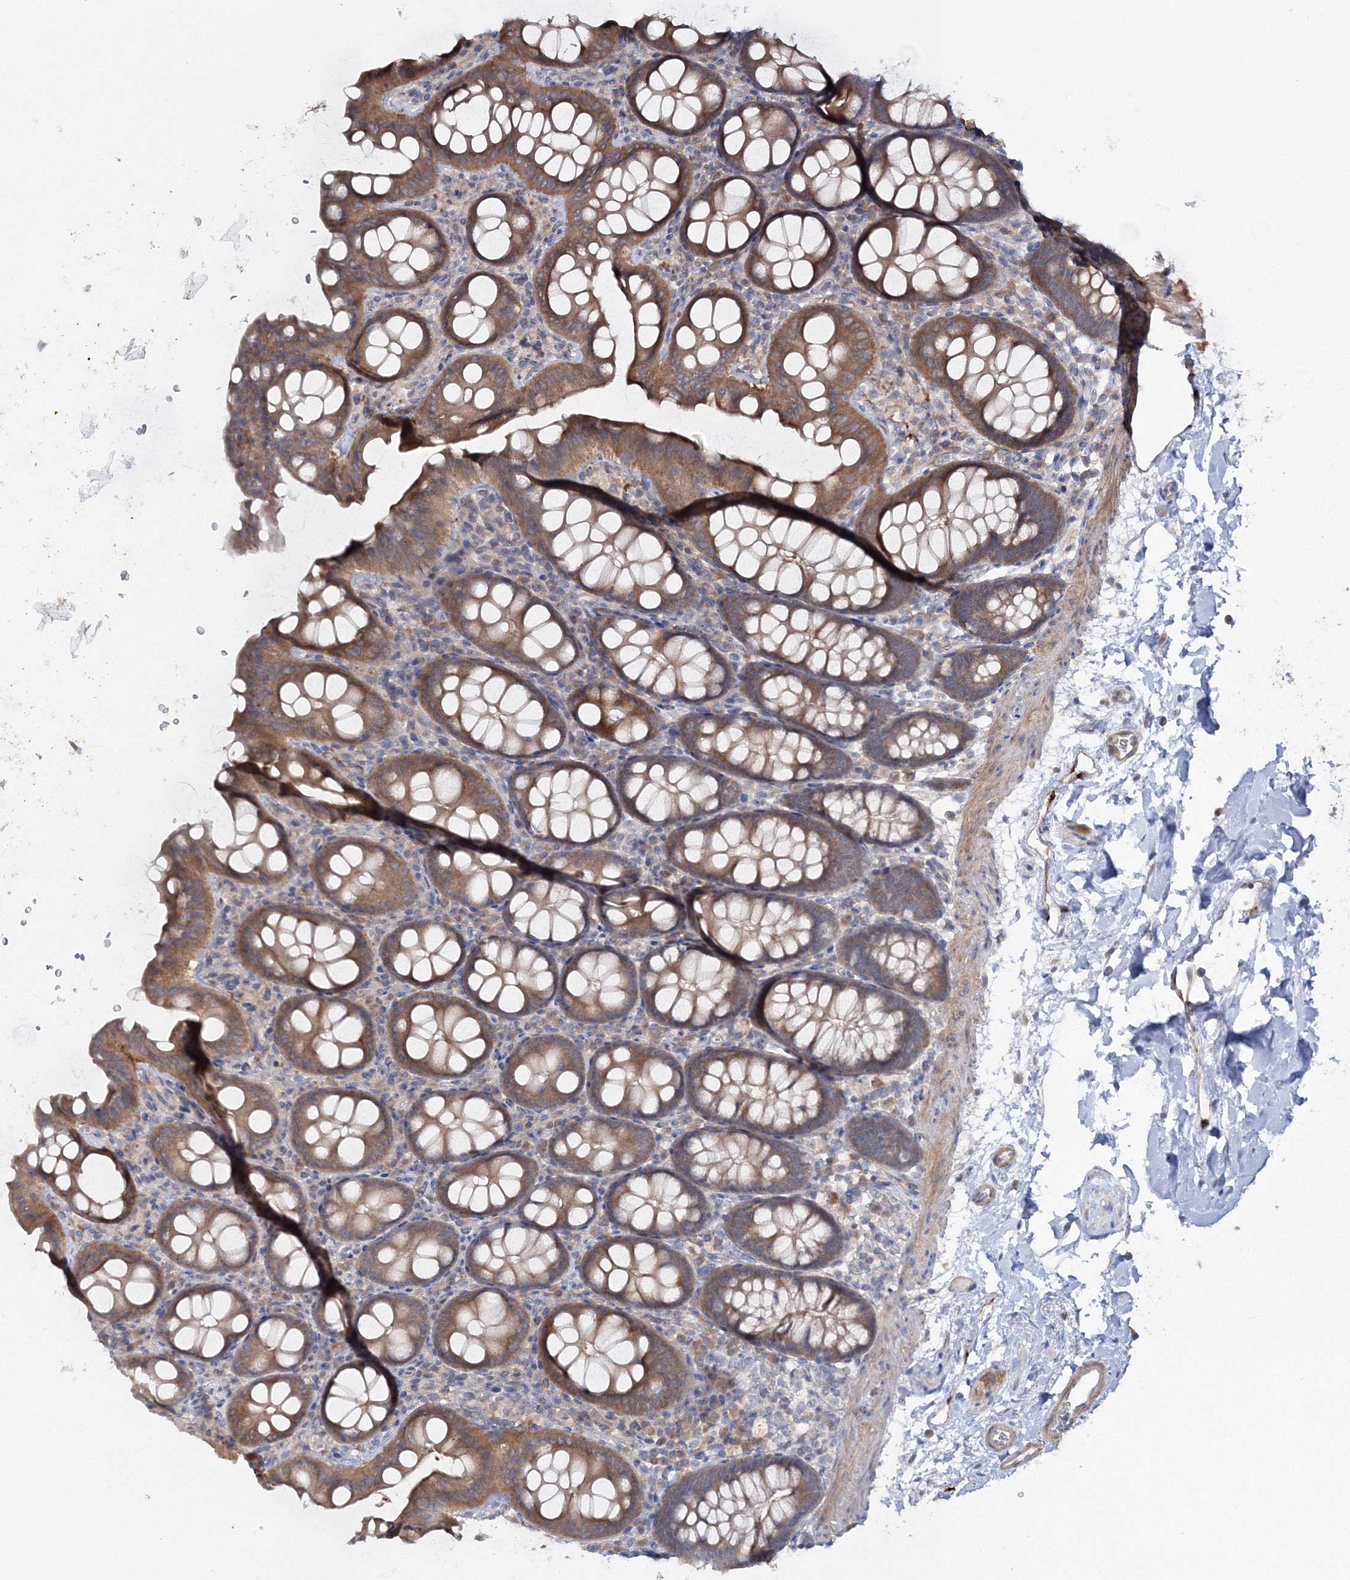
{"staining": {"intensity": "moderate", "quantity": ">75%", "location": "cytoplasmic/membranous"}, "tissue": "colon", "cell_type": "Endothelial cells", "image_type": "normal", "snomed": [{"axis": "morphology", "description": "Normal tissue, NOS"}, {"axis": "topography", "description": "Colon"}], "caption": "The micrograph exhibits immunohistochemical staining of benign colon. There is moderate cytoplasmic/membranous staining is present in approximately >75% of endothelial cells. Using DAB (brown) and hematoxylin (blue) stains, captured at high magnification using brightfield microscopy.", "gene": "IPMK", "patient": {"sex": "male", "age": 75}}